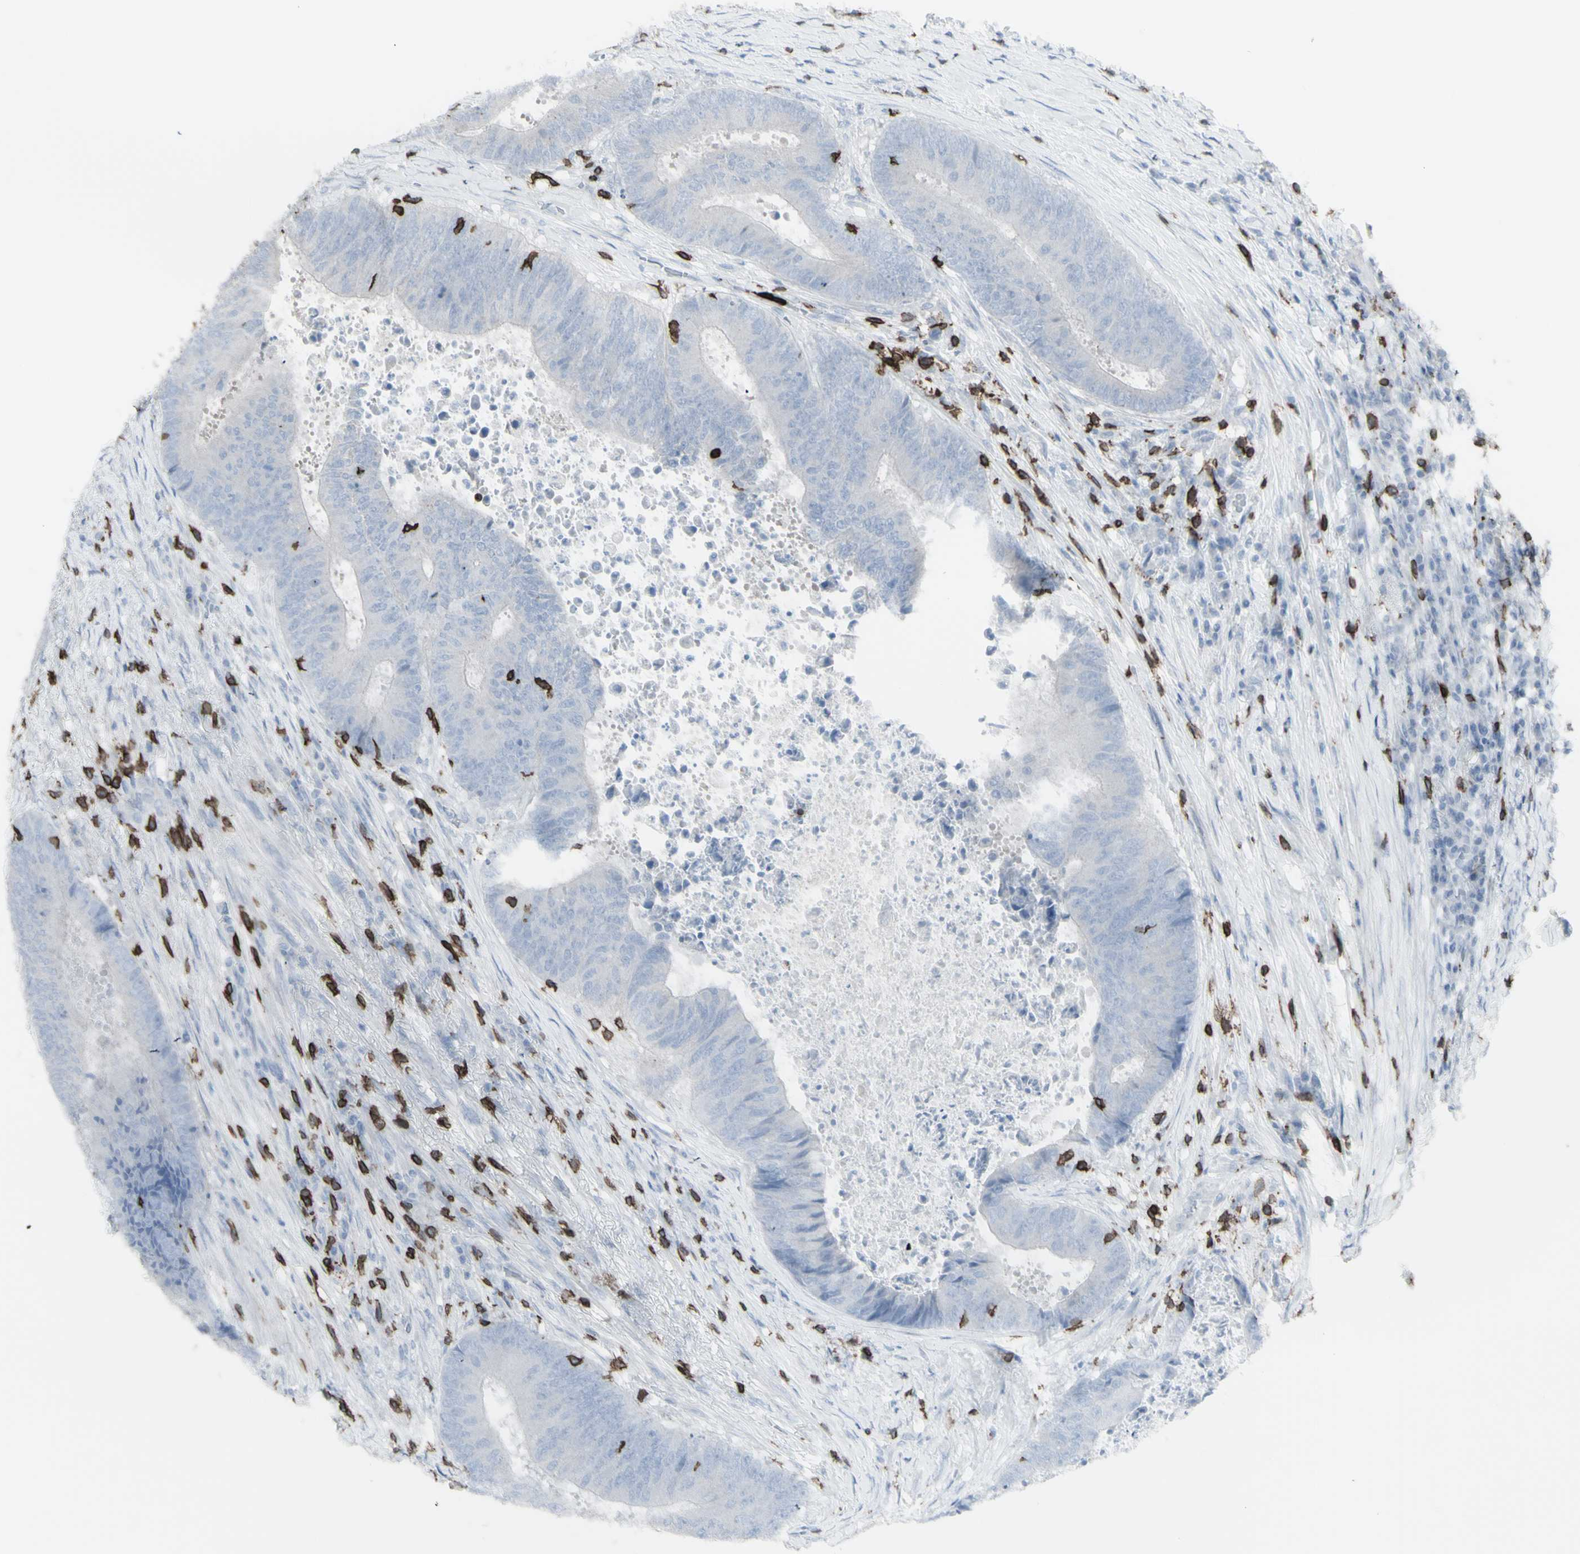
{"staining": {"intensity": "negative", "quantity": "none", "location": "none"}, "tissue": "colorectal cancer", "cell_type": "Tumor cells", "image_type": "cancer", "snomed": [{"axis": "morphology", "description": "Adenocarcinoma, NOS"}, {"axis": "topography", "description": "Rectum"}], "caption": "Colorectal adenocarcinoma was stained to show a protein in brown. There is no significant expression in tumor cells. The staining is performed using DAB (3,3'-diaminobenzidine) brown chromogen with nuclei counter-stained in using hematoxylin.", "gene": "CD247", "patient": {"sex": "male", "age": 72}}